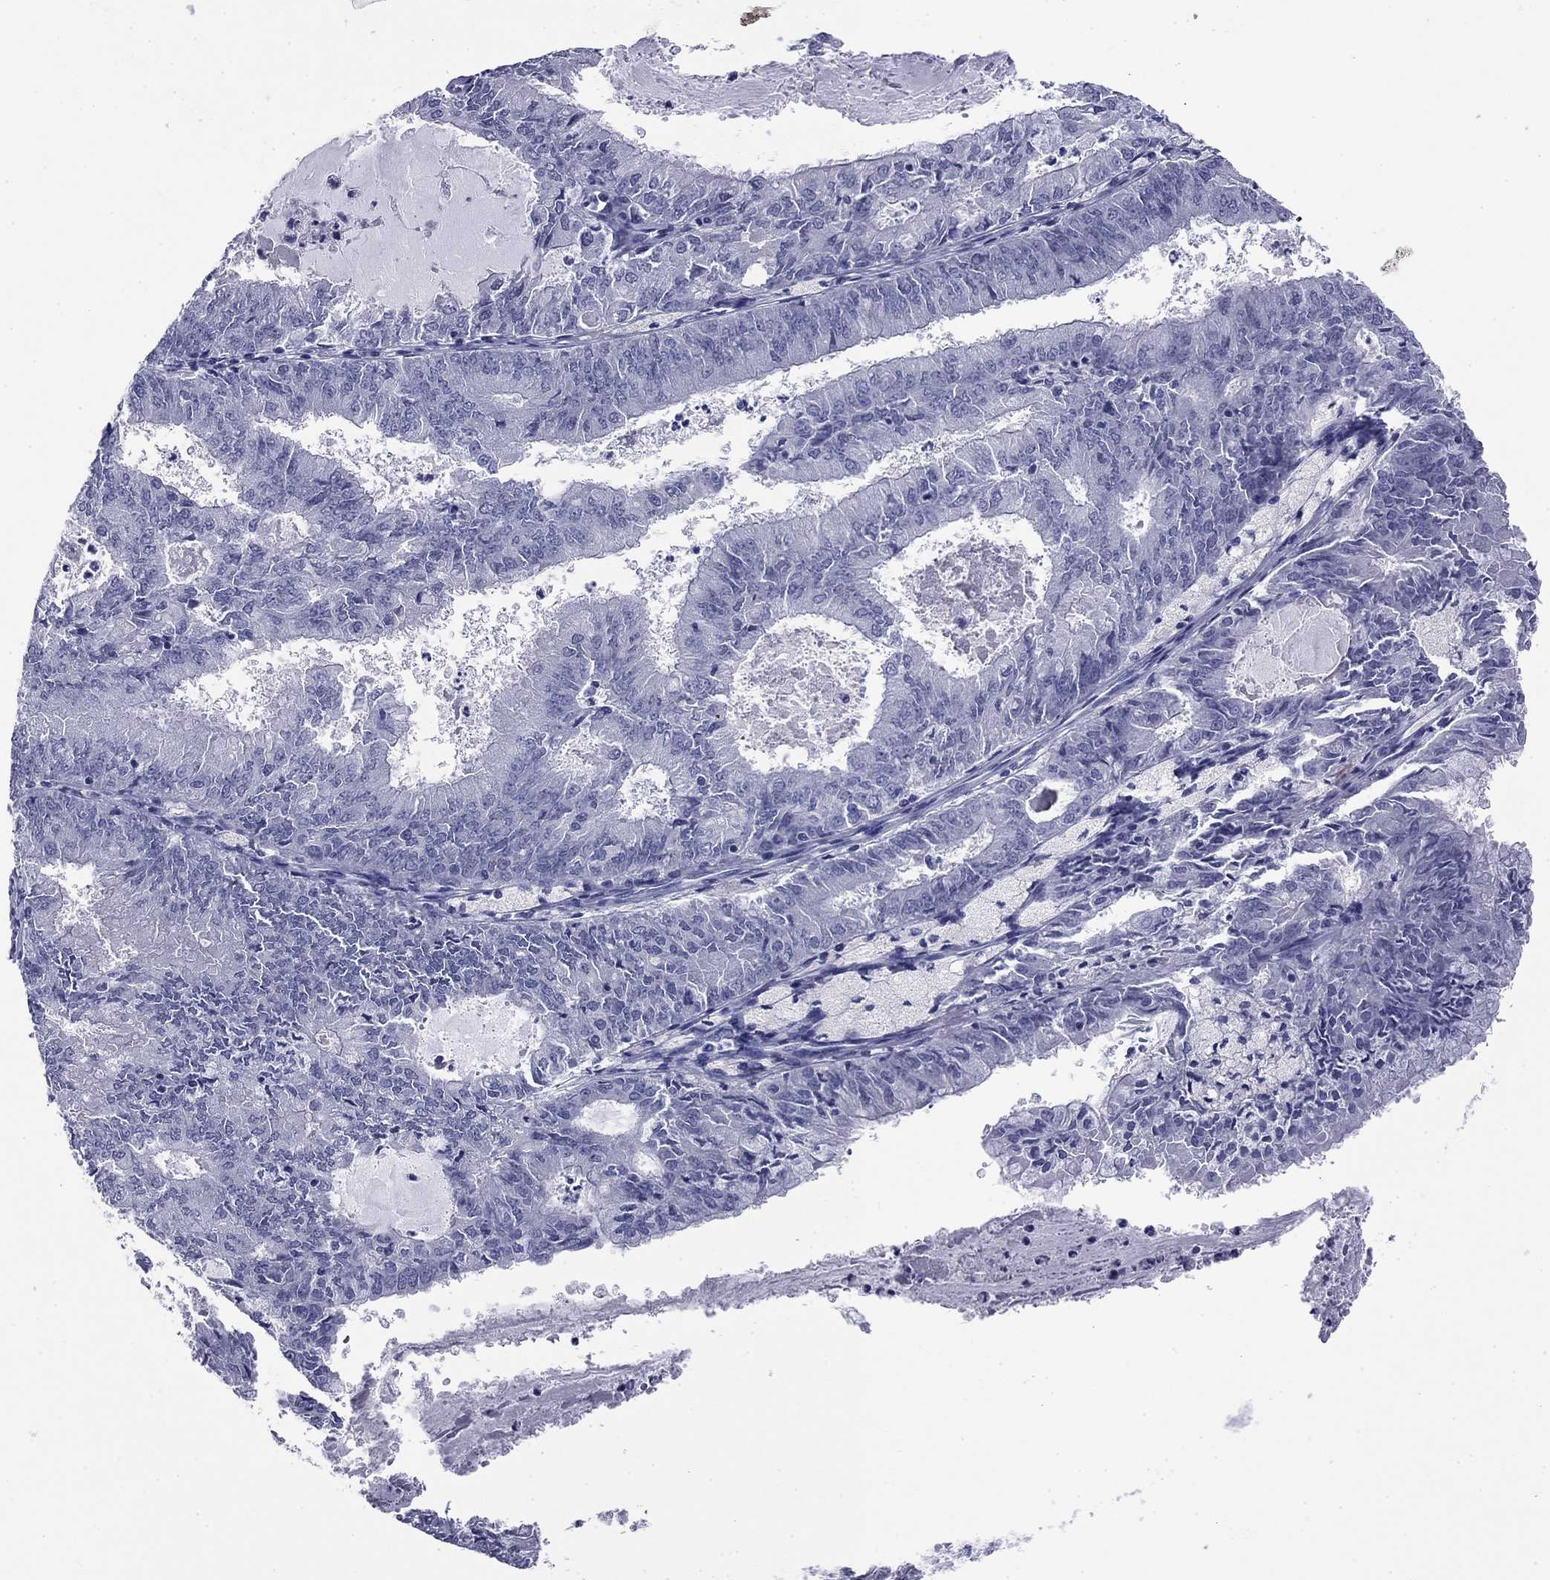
{"staining": {"intensity": "negative", "quantity": "none", "location": "none"}, "tissue": "endometrial cancer", "cell_type": "Tumor cells", "image_type": "cancer", "snomed": [{"axis": "morphology", "description": "Adenocarcinoma, NOS"}, {"axis": "topography", "description": "Endometrium"}], "caption": "Immunohistochemistry (IHC) of human endometrial cancer (adenocarcinoma) demonstrates no staining in tumor cells. (Stains: DAB (3,3'-diaminobenzidine) immunohistochemistry (IHC) with hematoxylin counter stain, Microscopy: brightfield microscopy at high magnification).", "gene": "ABCC2", "patient": {"sex": "female", "age": 57}}